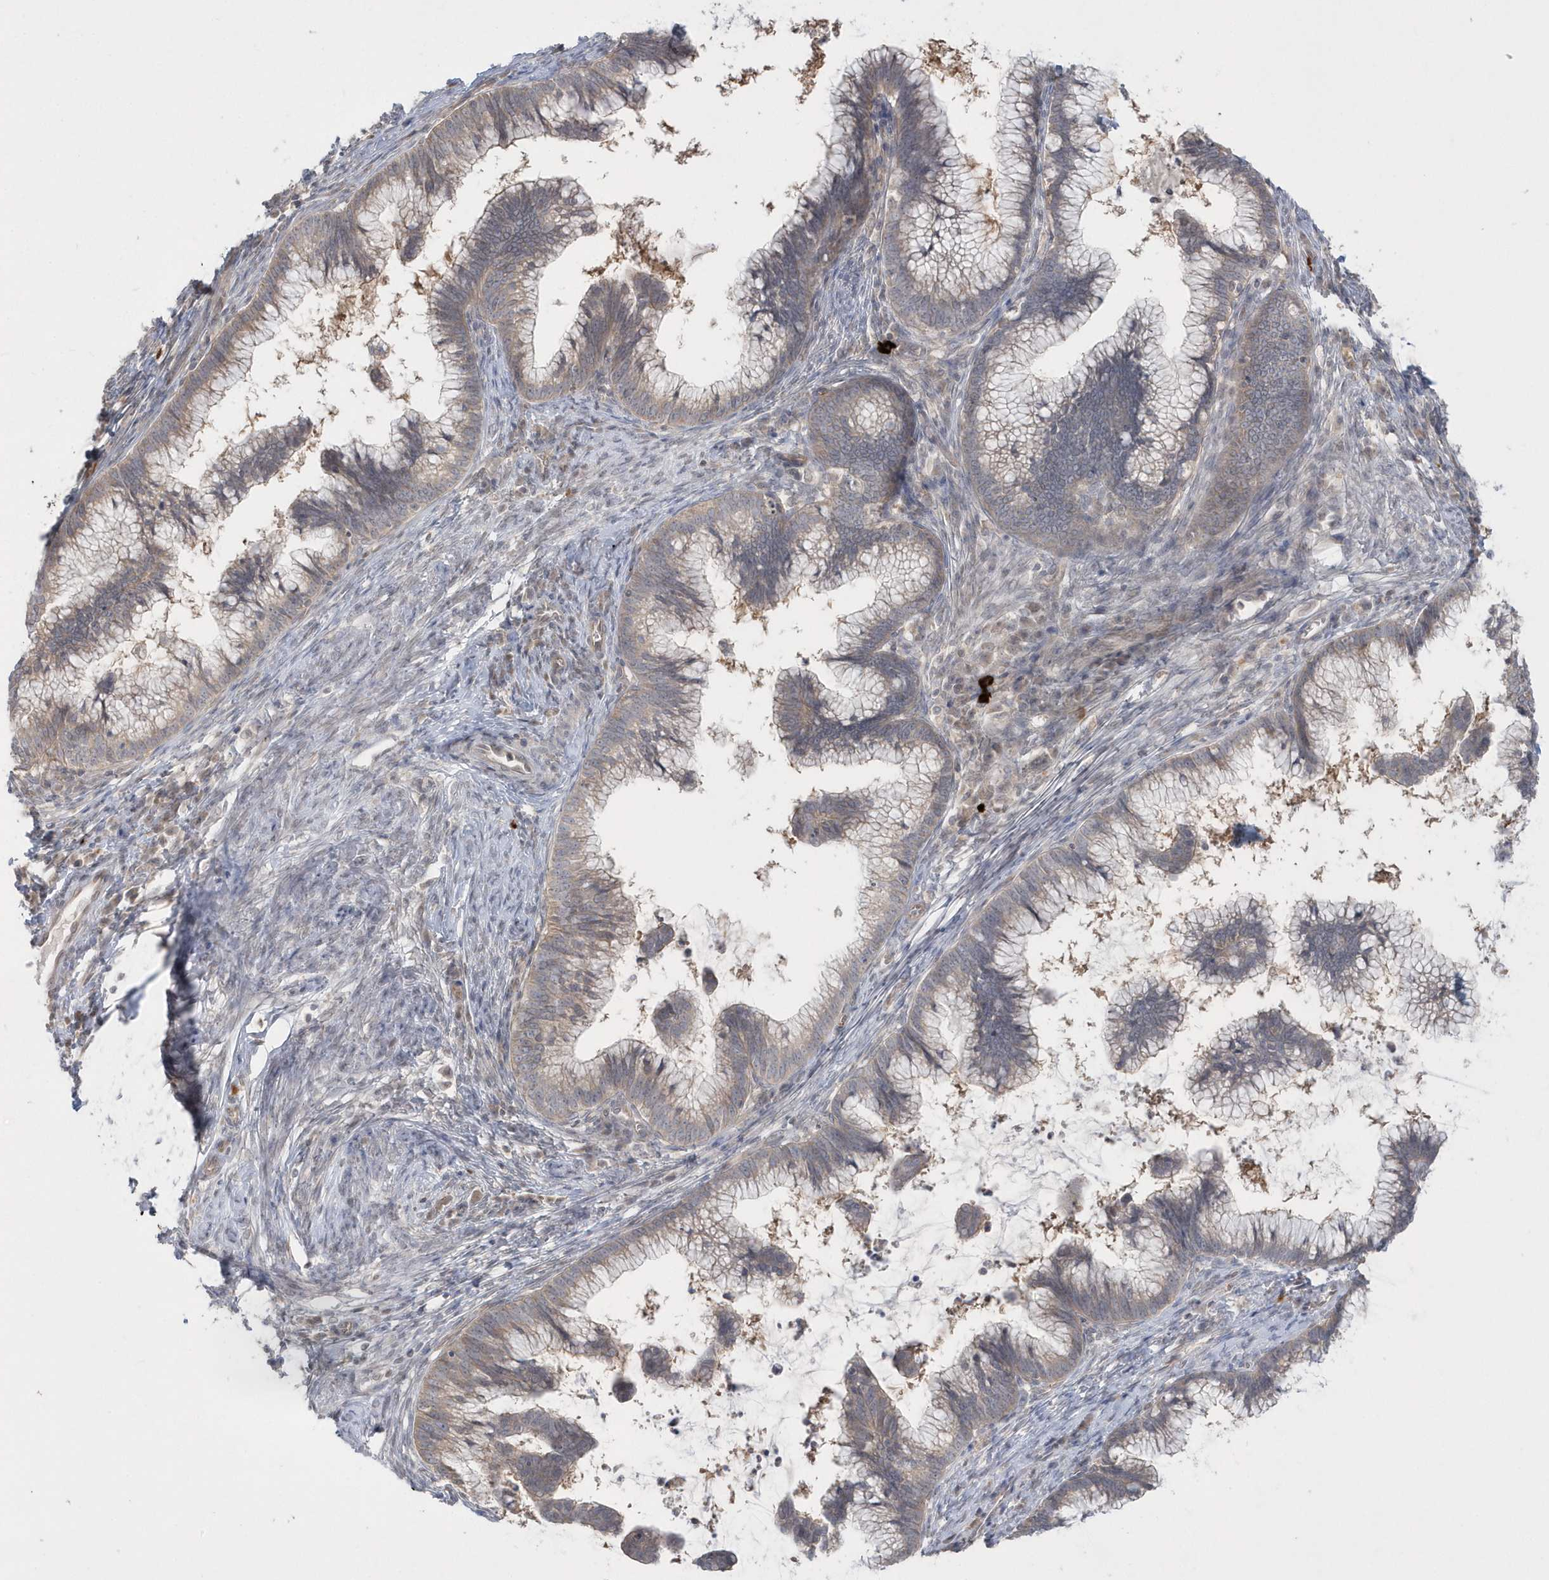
{"staining": {"intensity": "weak", "quantity": "25%-75%", "location": "cytoplasmic/membranous"}, "tissue": "cervical cancer", "cell_type": "Tumor cells", "image_type": "cancer", "snomed": [{"axis": "morphology", "description": "Adenocarcinoma, NOS"}, {"axis": "topography", "description": "Cervix"}], "caption": "Adenocarcinoma (cervical) stained with immunohistochemistry (IHC) demonstrates weak cytoplasmic/membranous staining in about 25%-75% of tumor cells. The protein is stained brown, and the nuclei are stained in blue (DAB IHC with brightfield microscopy, high magnification).", "gene": "DHX57", "patient": {"sex": "female", "age": 36}}